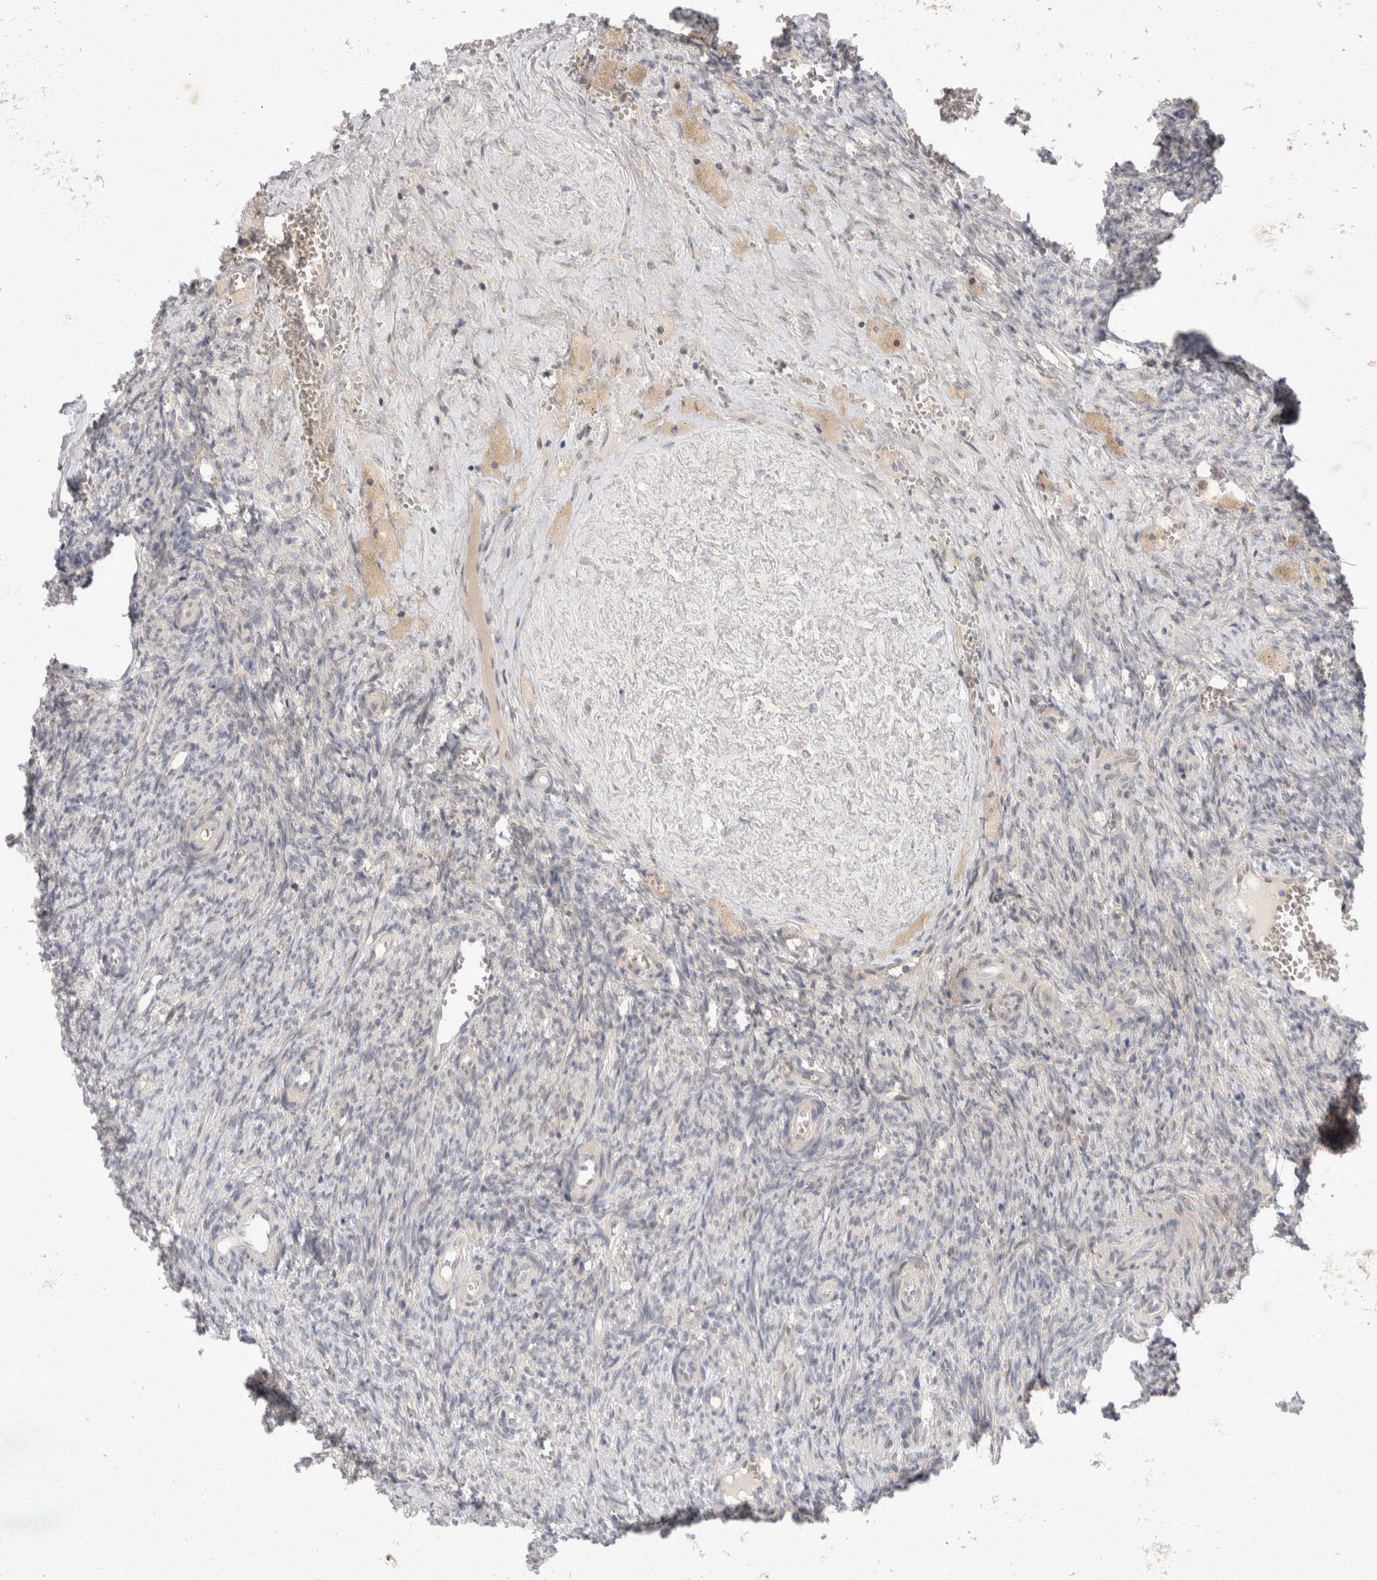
{"staining": {"intensity": "negative", "quantity": "none", "location": "none"}, "tissue": "ovary", "cell_type": "Follicle cells", "image_type": "normal", "snomed": [{"axis": "morphology", "description": "Normal tissue, NOS"}, {"axis": "topography", "description": "Ovary"}], "caption": "IHC image of unremarkable ovary: human ovary stained with DAB (3,3'-diaminobenzidine) shows no significant protein staining in follicle cells. (DAB (3,3'-diaminobenzidine) immunohistochemistry, high magnification).", "gene": "TOM1L2", "patient": {"sex": "female", "age": 41}}